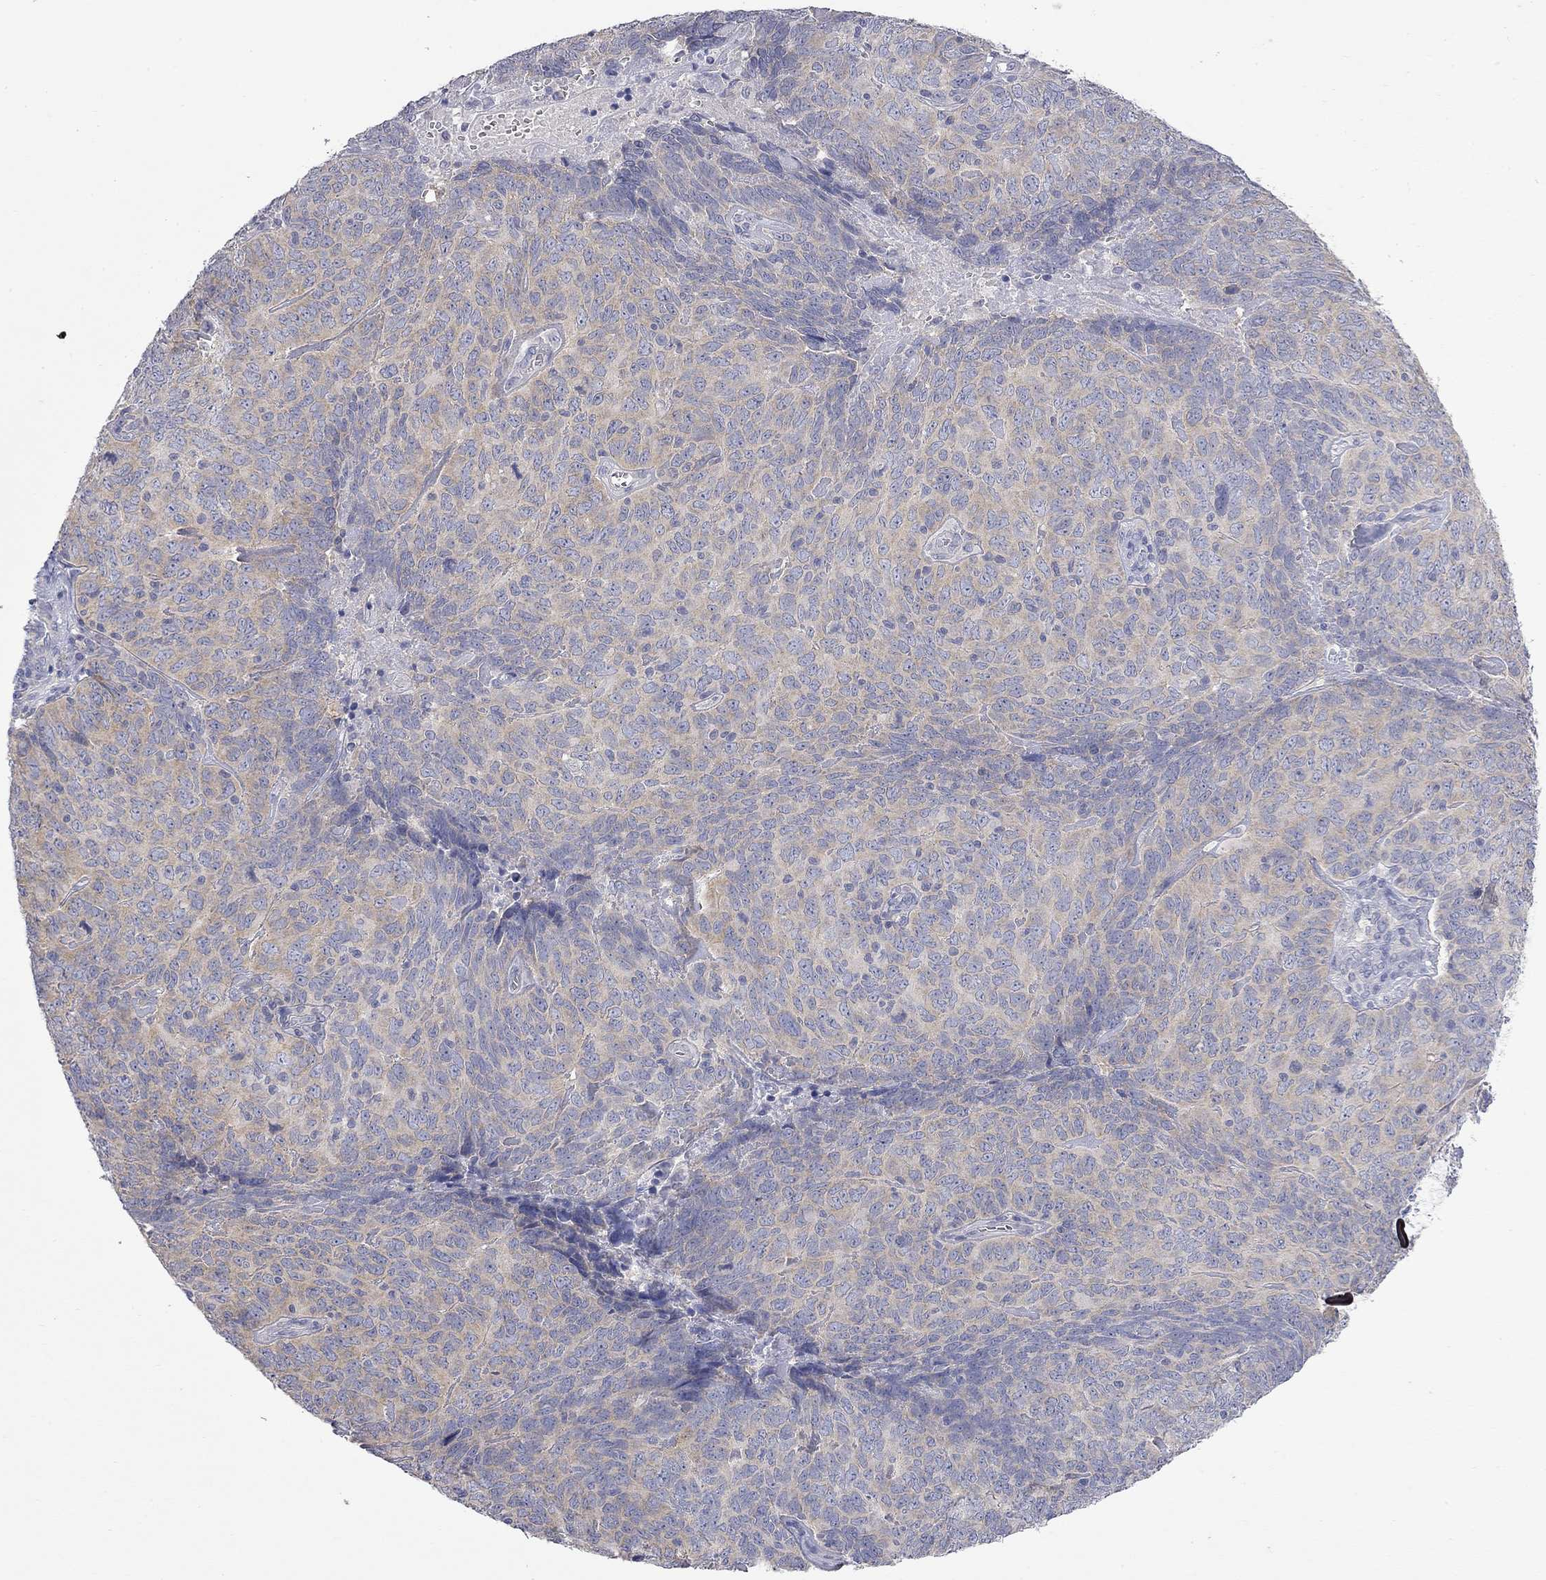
{"staining": {"intensity": "weak", "quantity": ">75%", "location": "cytoplasmic/membranous"}, "tissue": "skin cancer", "cell_type": "Tumor cells", "image_type": "cancer", "snomed": [{"axis": "morphology", "description": "Squamous cell carcinoma, NOS"}, {"axis": "topography", "description": "Skin"}, {"axis": "topography", "description": "Anal"}], "caption": "Skin cancer (squamous cell carcinoma) stained for a protein (brown) displays weak cytoplasmic/membranous positive positivity in approximately >75% of tumor cells.", "gene": "ABCB4", "patient": {"sex": "female", "age": 51}}